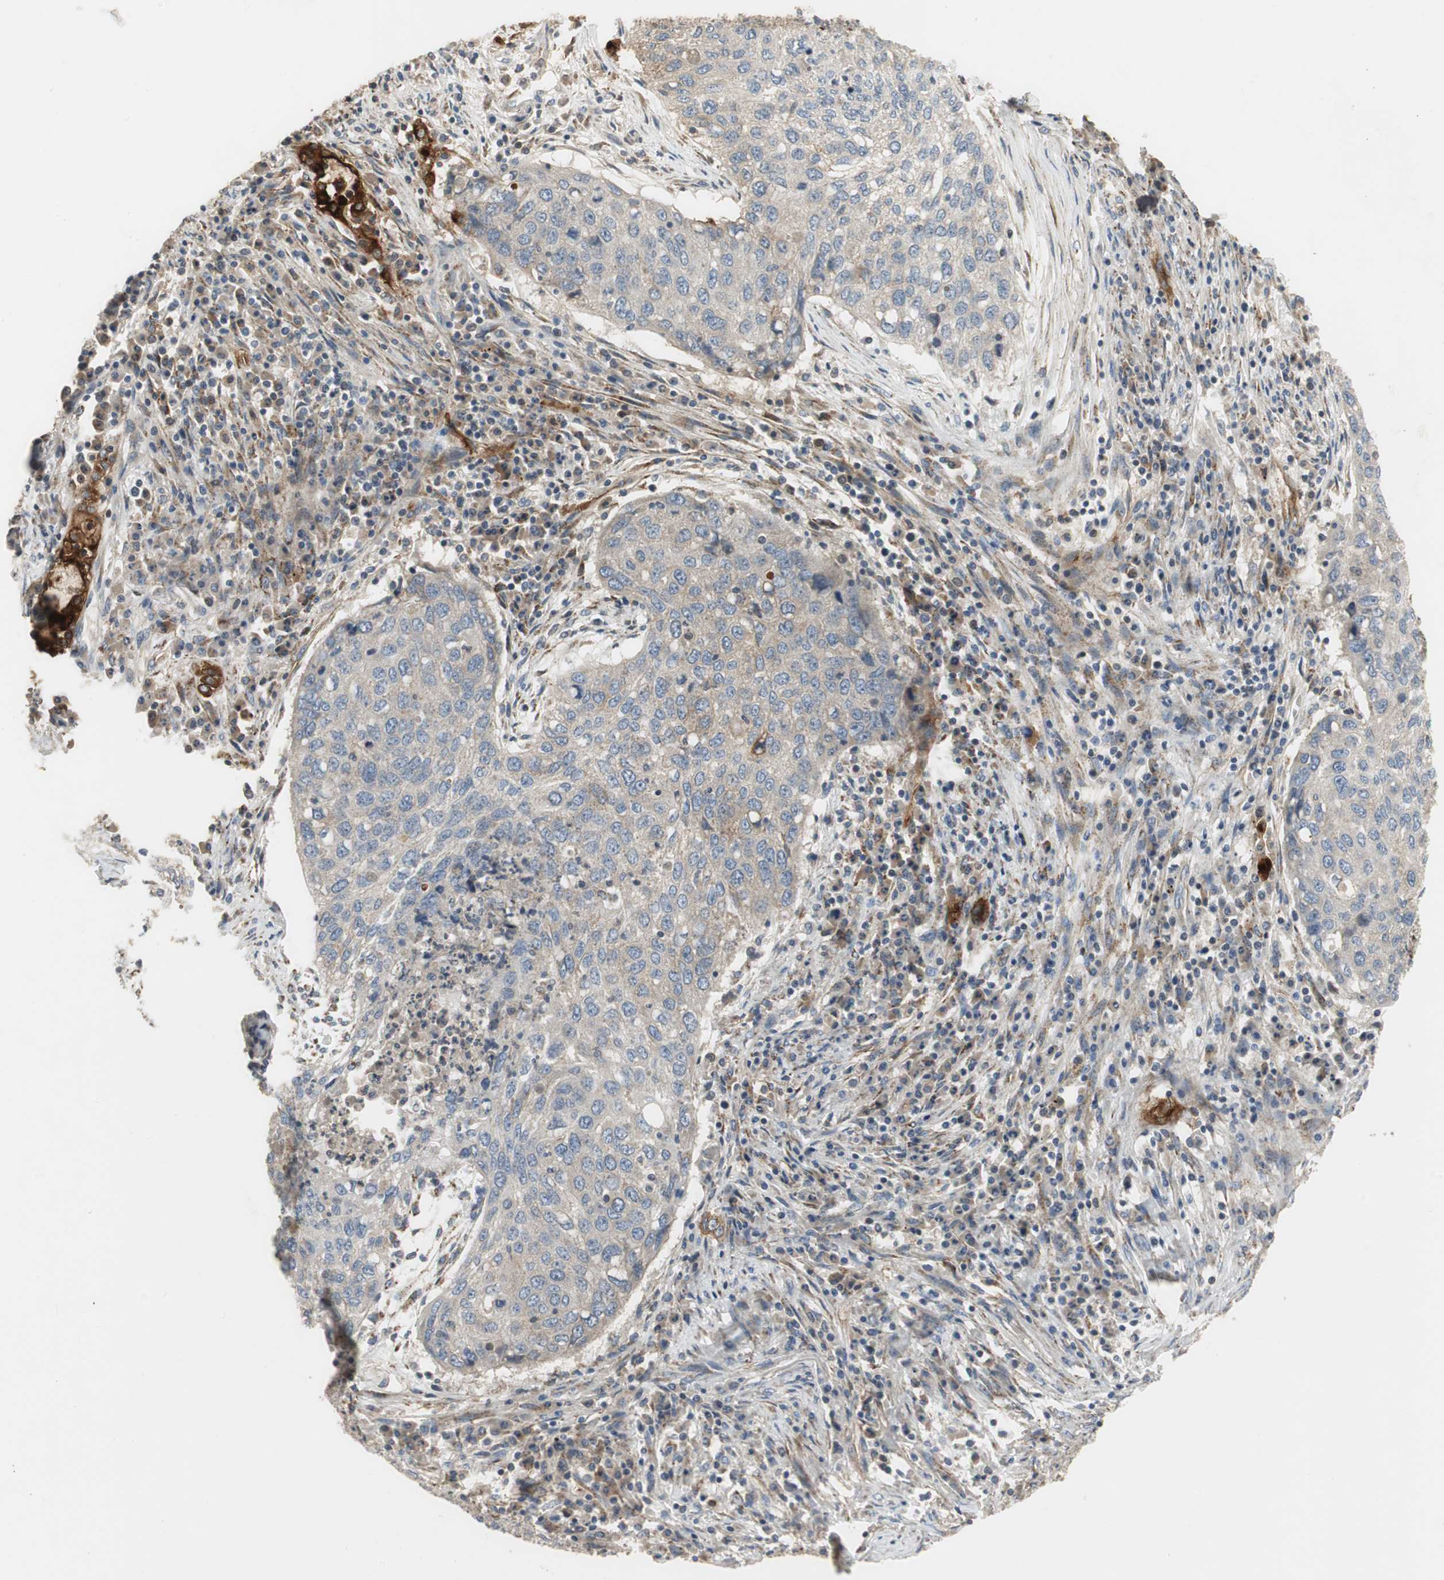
{"staining": {"intensity": "negative", "quantity": "none", "location": "none"}, "tissue": "lung cancer", "cell_type": "Tumor cells", "image_type": "cancer", "snomed": [{"axis": "morphology", "description": "Squamous cell carcinoma, NOS"}, {"axis": "topography", "description": "Lung"}], "caption": "Immunohistochemical staining of lung cancer displays no significant positivity in tumor cells. (Stains: DAB IHC with hematoxylin counter stain, Microscopy: brightfield microscopy at high magnification).", "gene": "ALPL", "patient": {"sex": "female", "age": 63}}